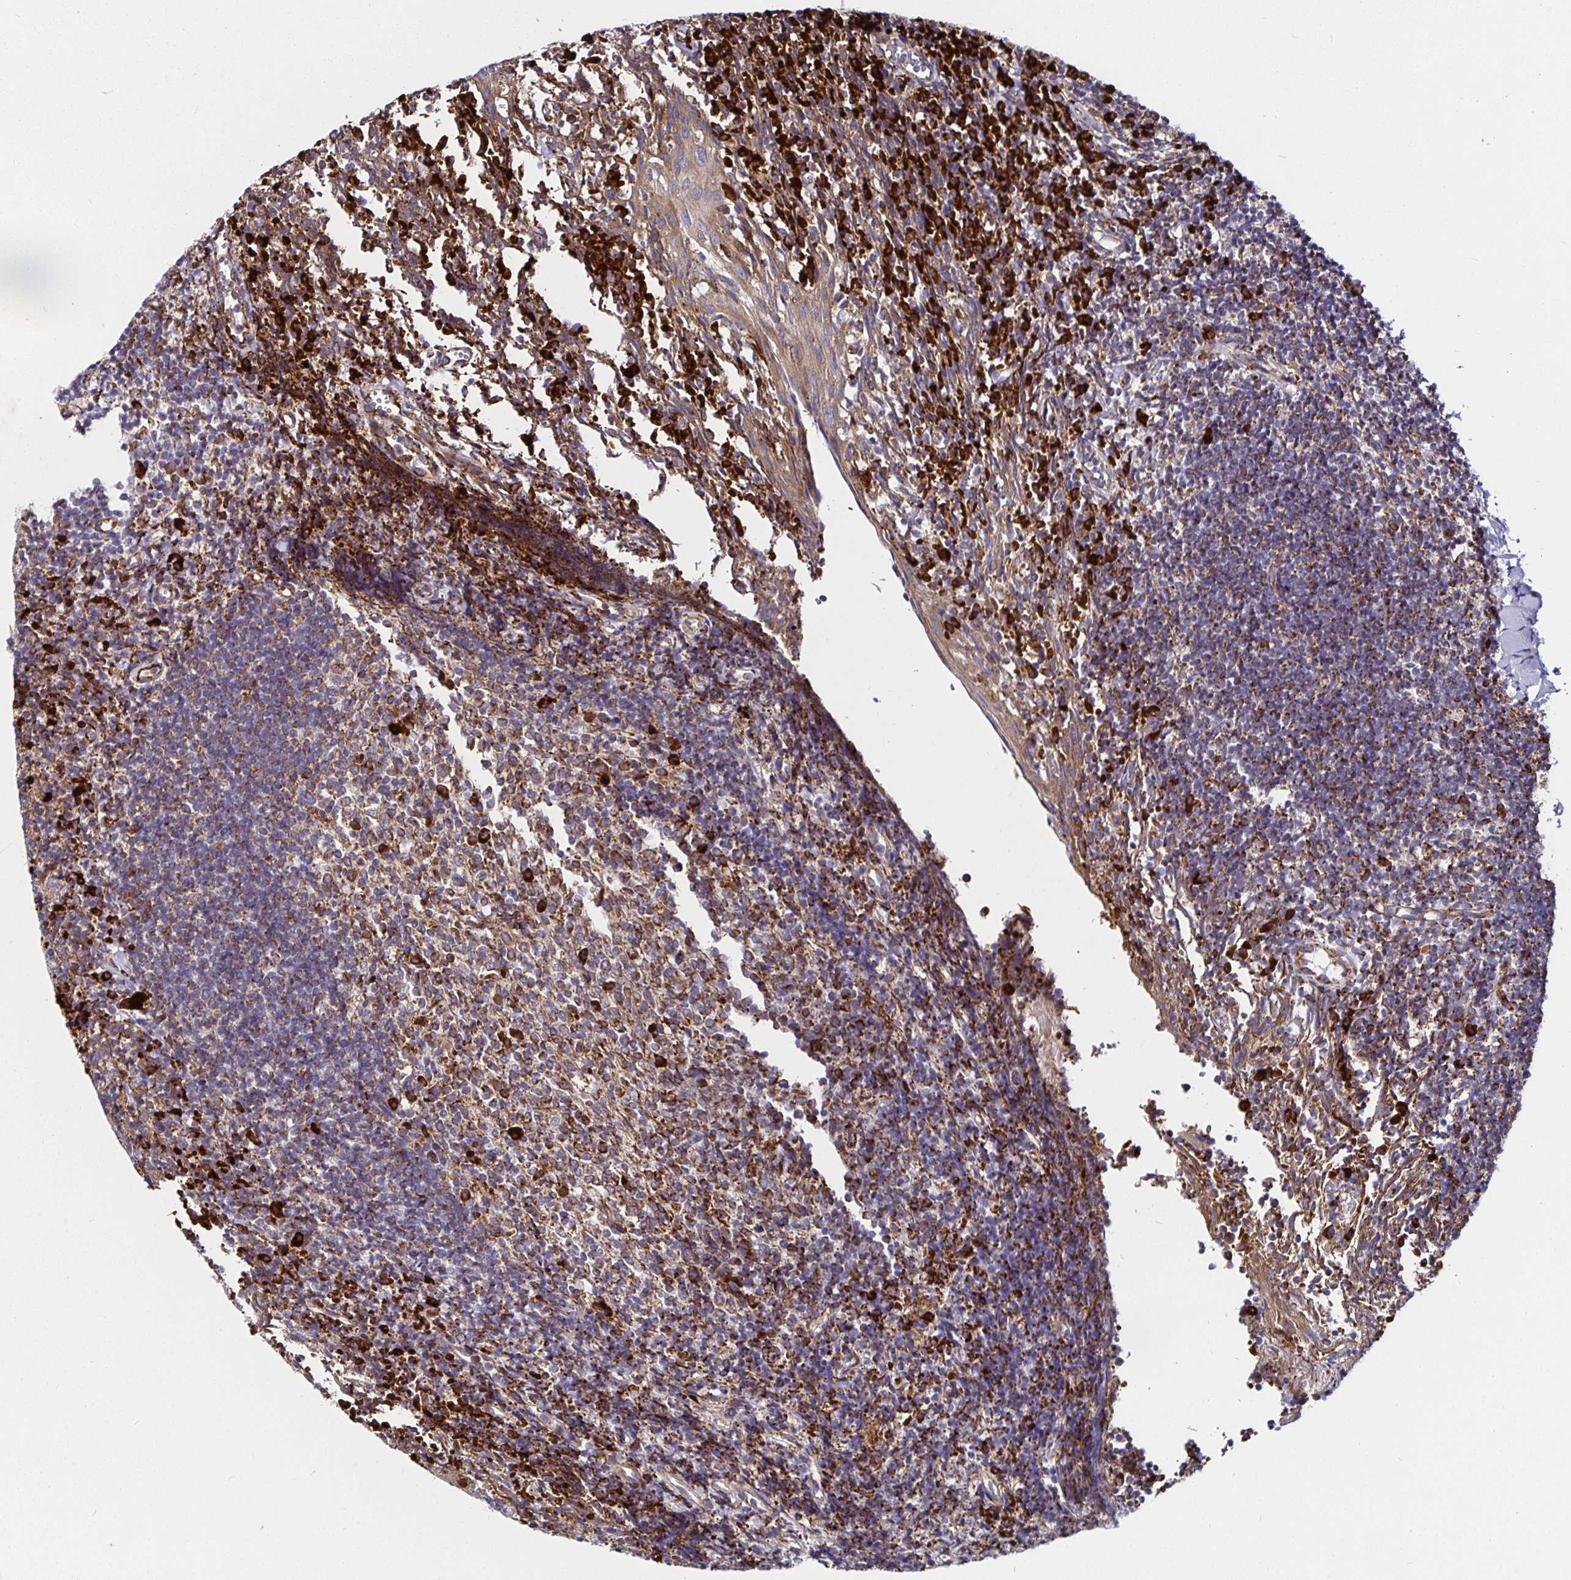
{"staining": {"intensity": "moderate", "quantity": ">75%", "location": "cytoplasmic/membranous"}, "tissue": "tonsil", "cell_type": "Germinal center cells", "image_type": "normal", "snomed": [{"axis": "morphology", "description": "Normal tissue, NOS"}, {"axis": "topography", "description": "Tonsil"}], "caption": "A brown stain labels moderate cytoplasmic/membranous positivity of a protein in germinal center cells of normal human tonsil. (brown staining indicates protein expression, while blue staining denotes nuclei).", "gene": "SMYD3", "patient": {"sex": "female", "age": 10}}